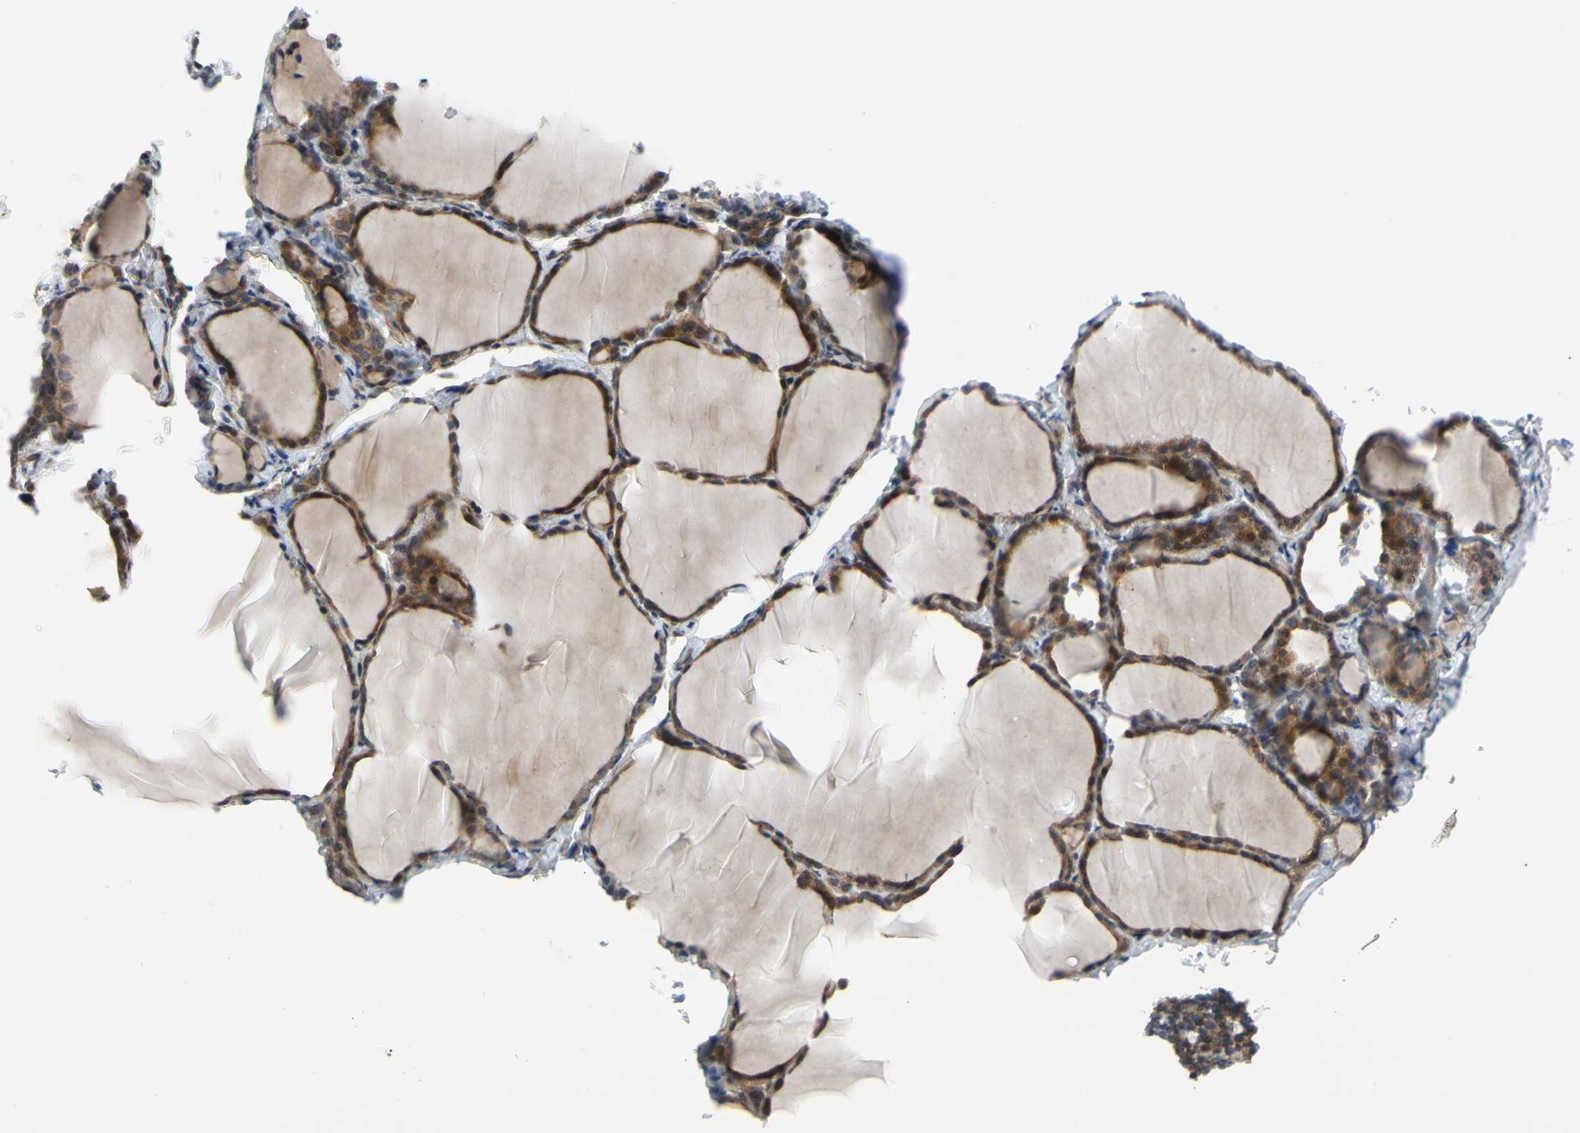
{"staining": {"intensity": "moderate", "quantity": ">75%", "location": "cytoplasmic/membranous,nuclear"}, "tissue": "thyroid gland", "cell_type": "Glandular cells", "image_type": "normal", "snomed": [{"axis": "morphology", "description": "Normal tissue, NOS"}, {"axis": "morphology", "description": "Papillary adenocarcinoma, NOS"}, {"axis": "topography", "description": "Thyroid gland"}], "caption": "Protein staining of unremarkable thyroid gland reveals moderate cytoplasmic/membranous,nuclear positivity in approximately >75% of glandular cells.", "gene": "COMMD9", "patient": {"sex": "female", "age": 30}}